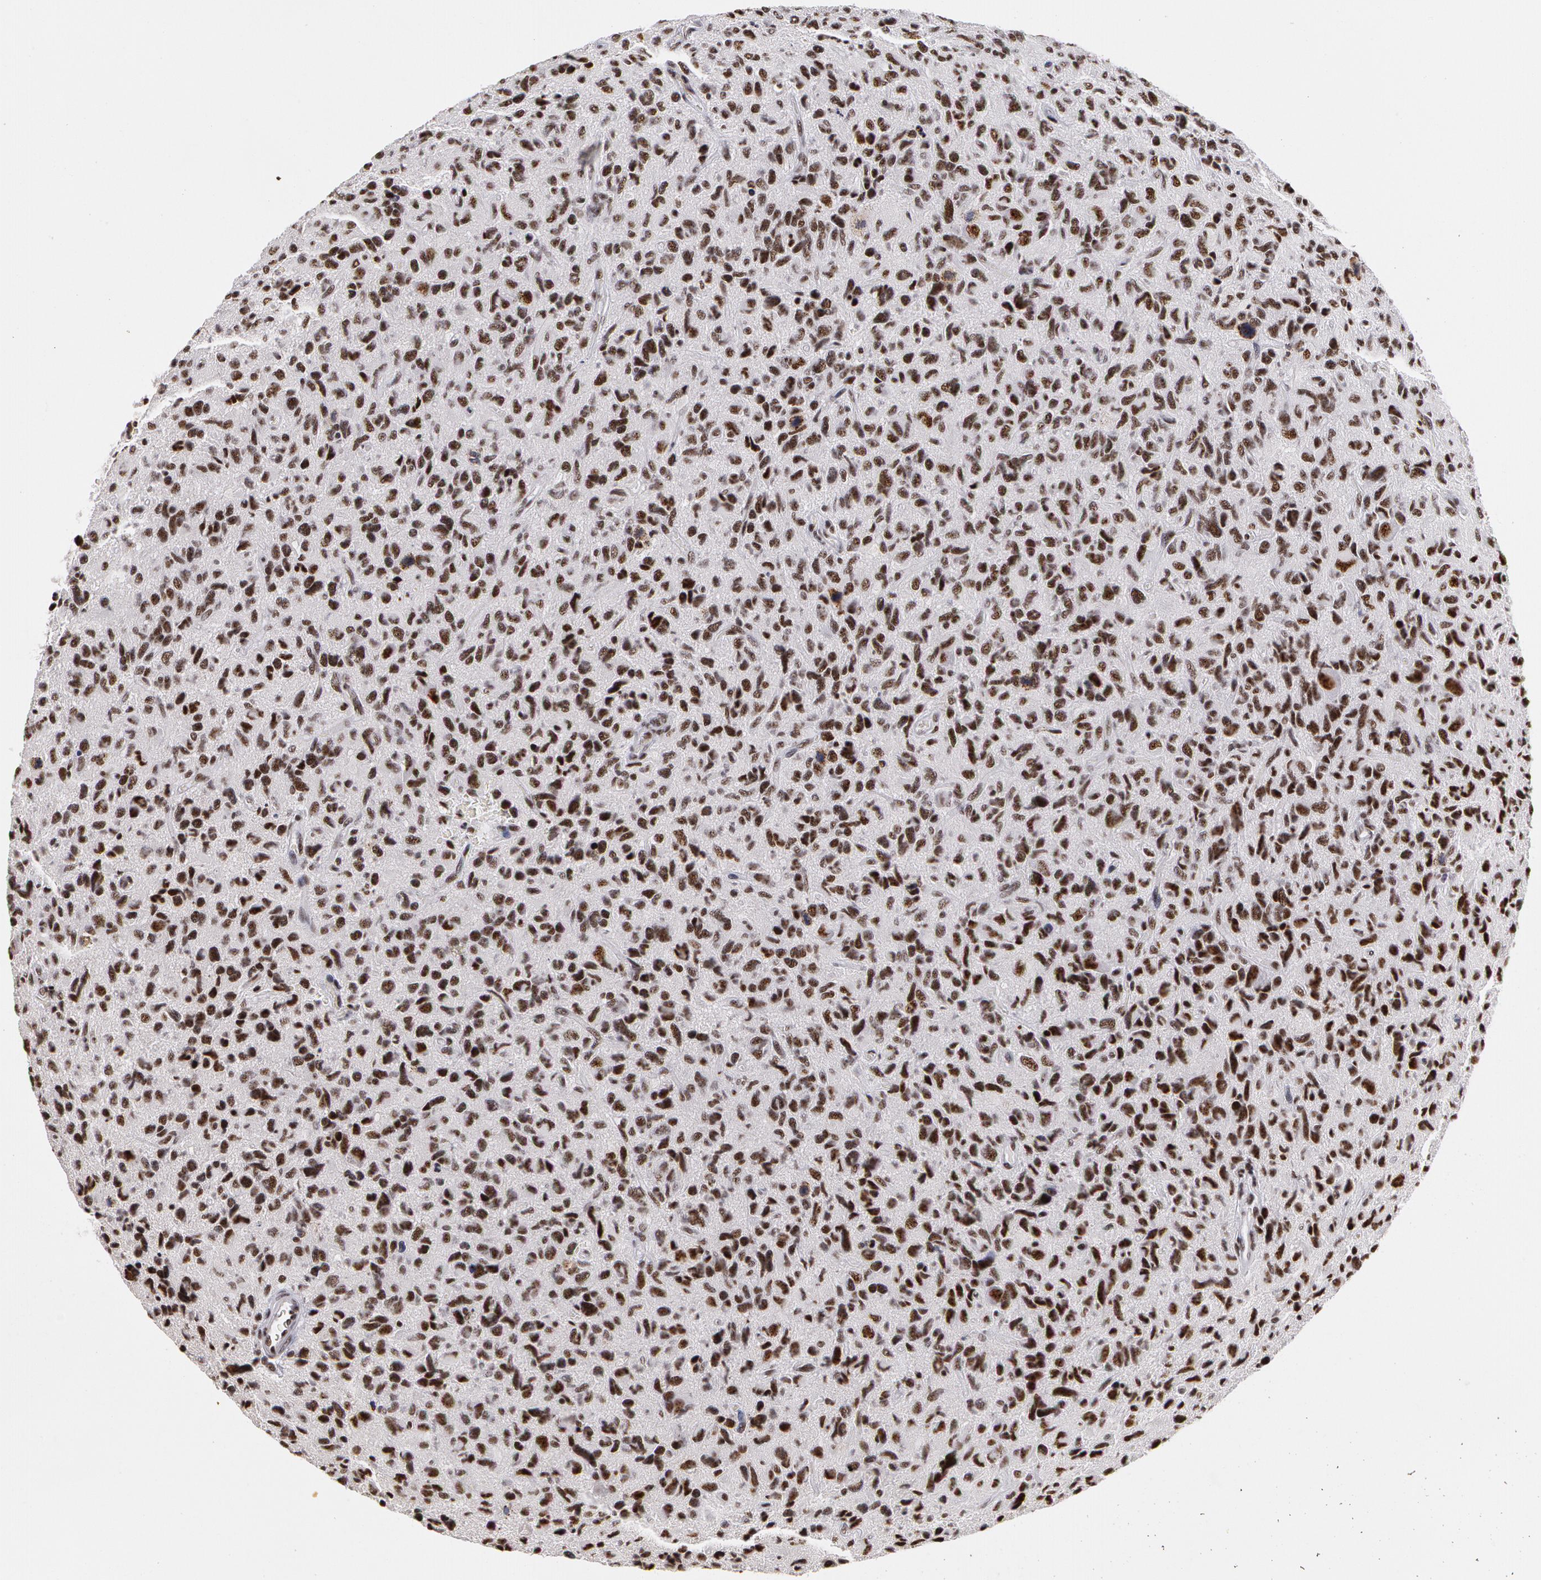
{"staining": {"intensity": "moderate", "quantity": ">75%", "location": "nuclear"}, "tissue": "glioma", "cell_type": "Tumor cells", "image_type": "cancer", "snomed": [{"axis": "morphology", "description": "Glioma, malignant, High grade"}, {"axis": "topography", "description": "Brain"}], "caption": "IHC of human glioma shows medium levels of moderate nuclear positivity in about >75% of tumor cells.", "gene": "PNN", "patient": {"sex": "female", "age": 60}}